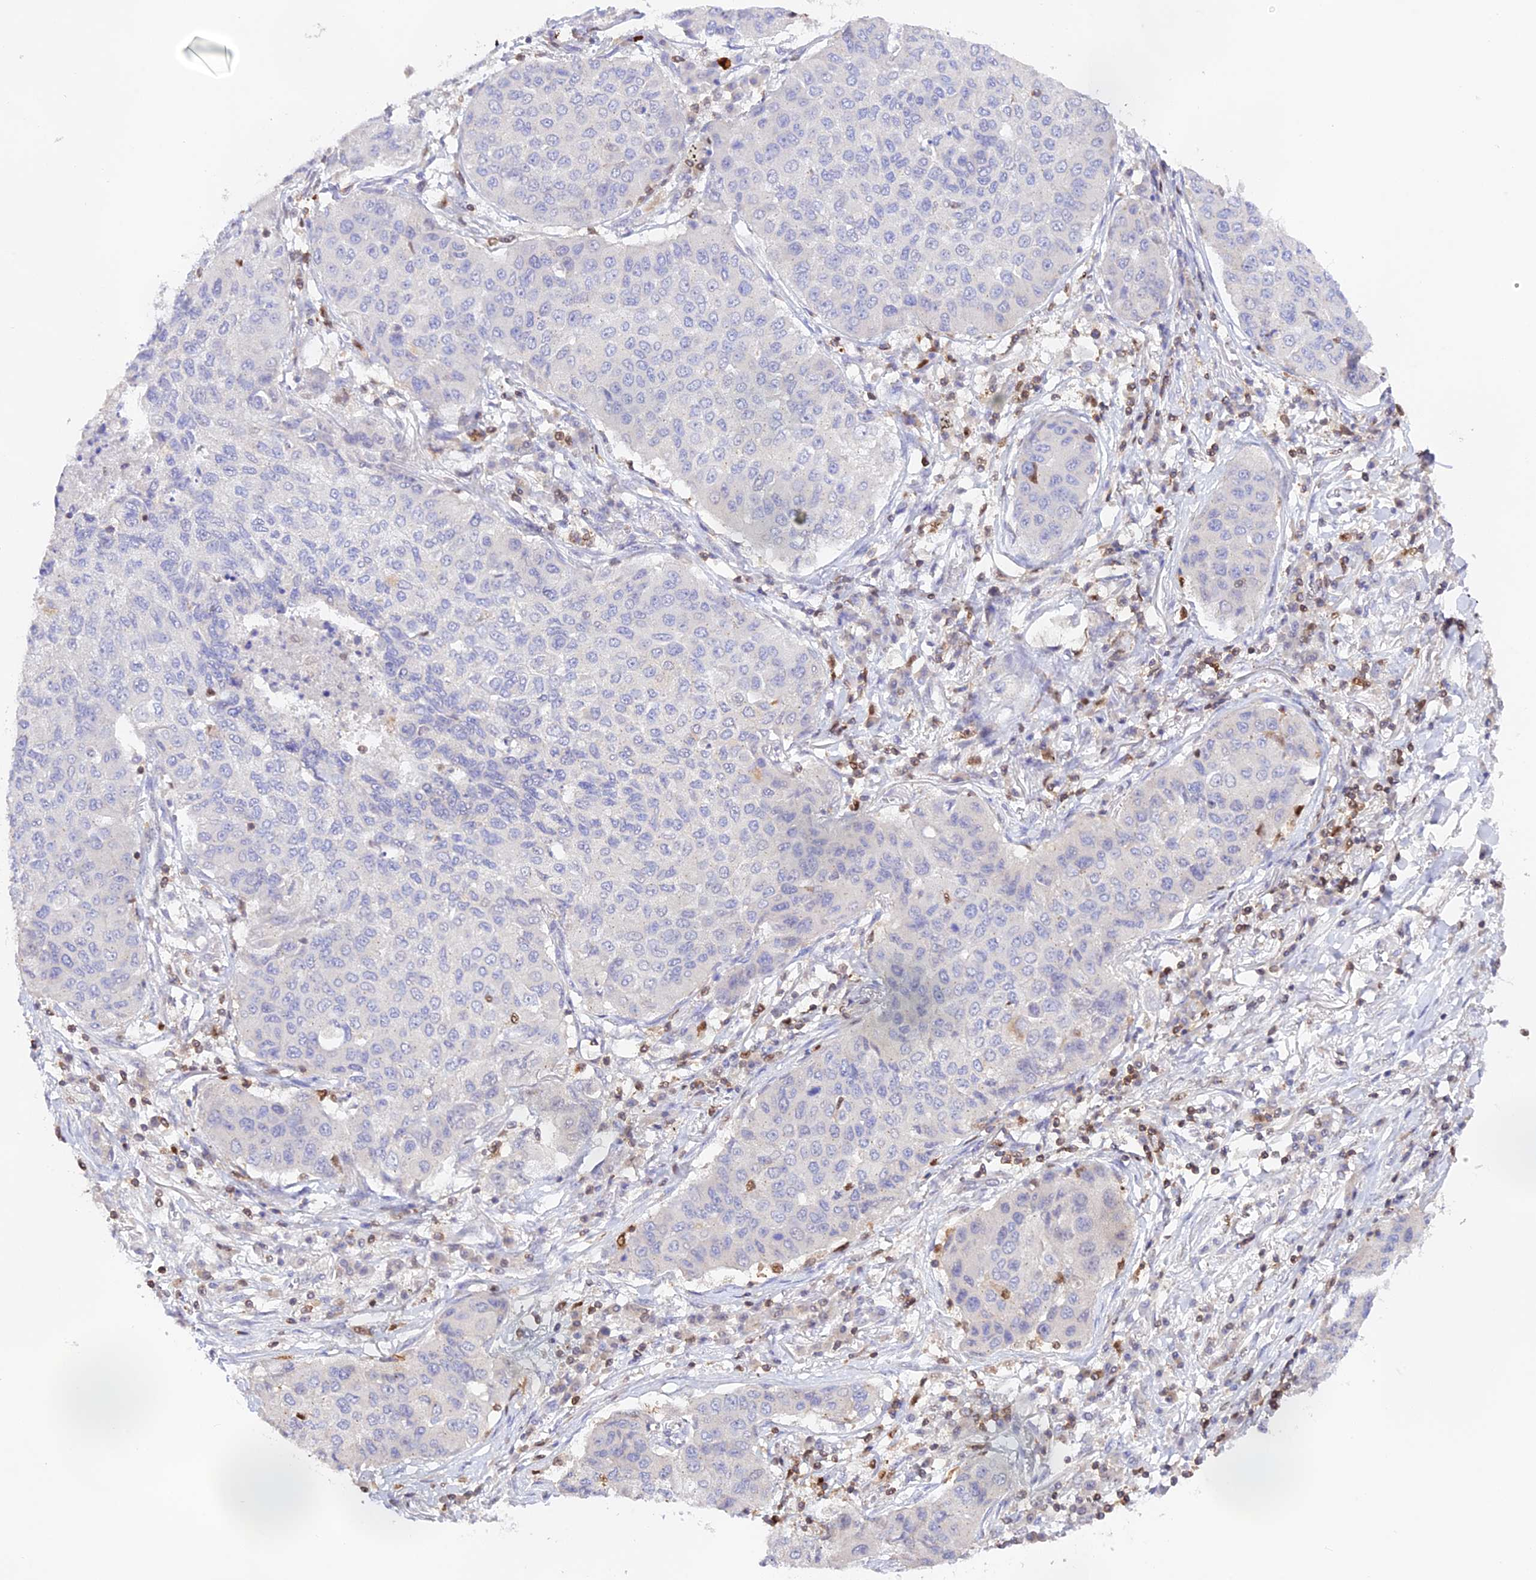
{"staining": {"intensity": "negative", "quantity": "none", "location": "none"}, "tissue": "lung cancer", "cell_type": "Tumor cells", "image_type": "cancer", "snomed": [{"axis": "morphology", "description": "Squamous cell carcinoma, NOS"}, {"axis": "topography", "description": "Lung"}], "caption": "Lung squamous cell carcinoma was stained to show a protein in brown. There is no significant expression in tumor cells.", "gene": "DENND1C", "patient": {"sex": "male", "age": 74}}